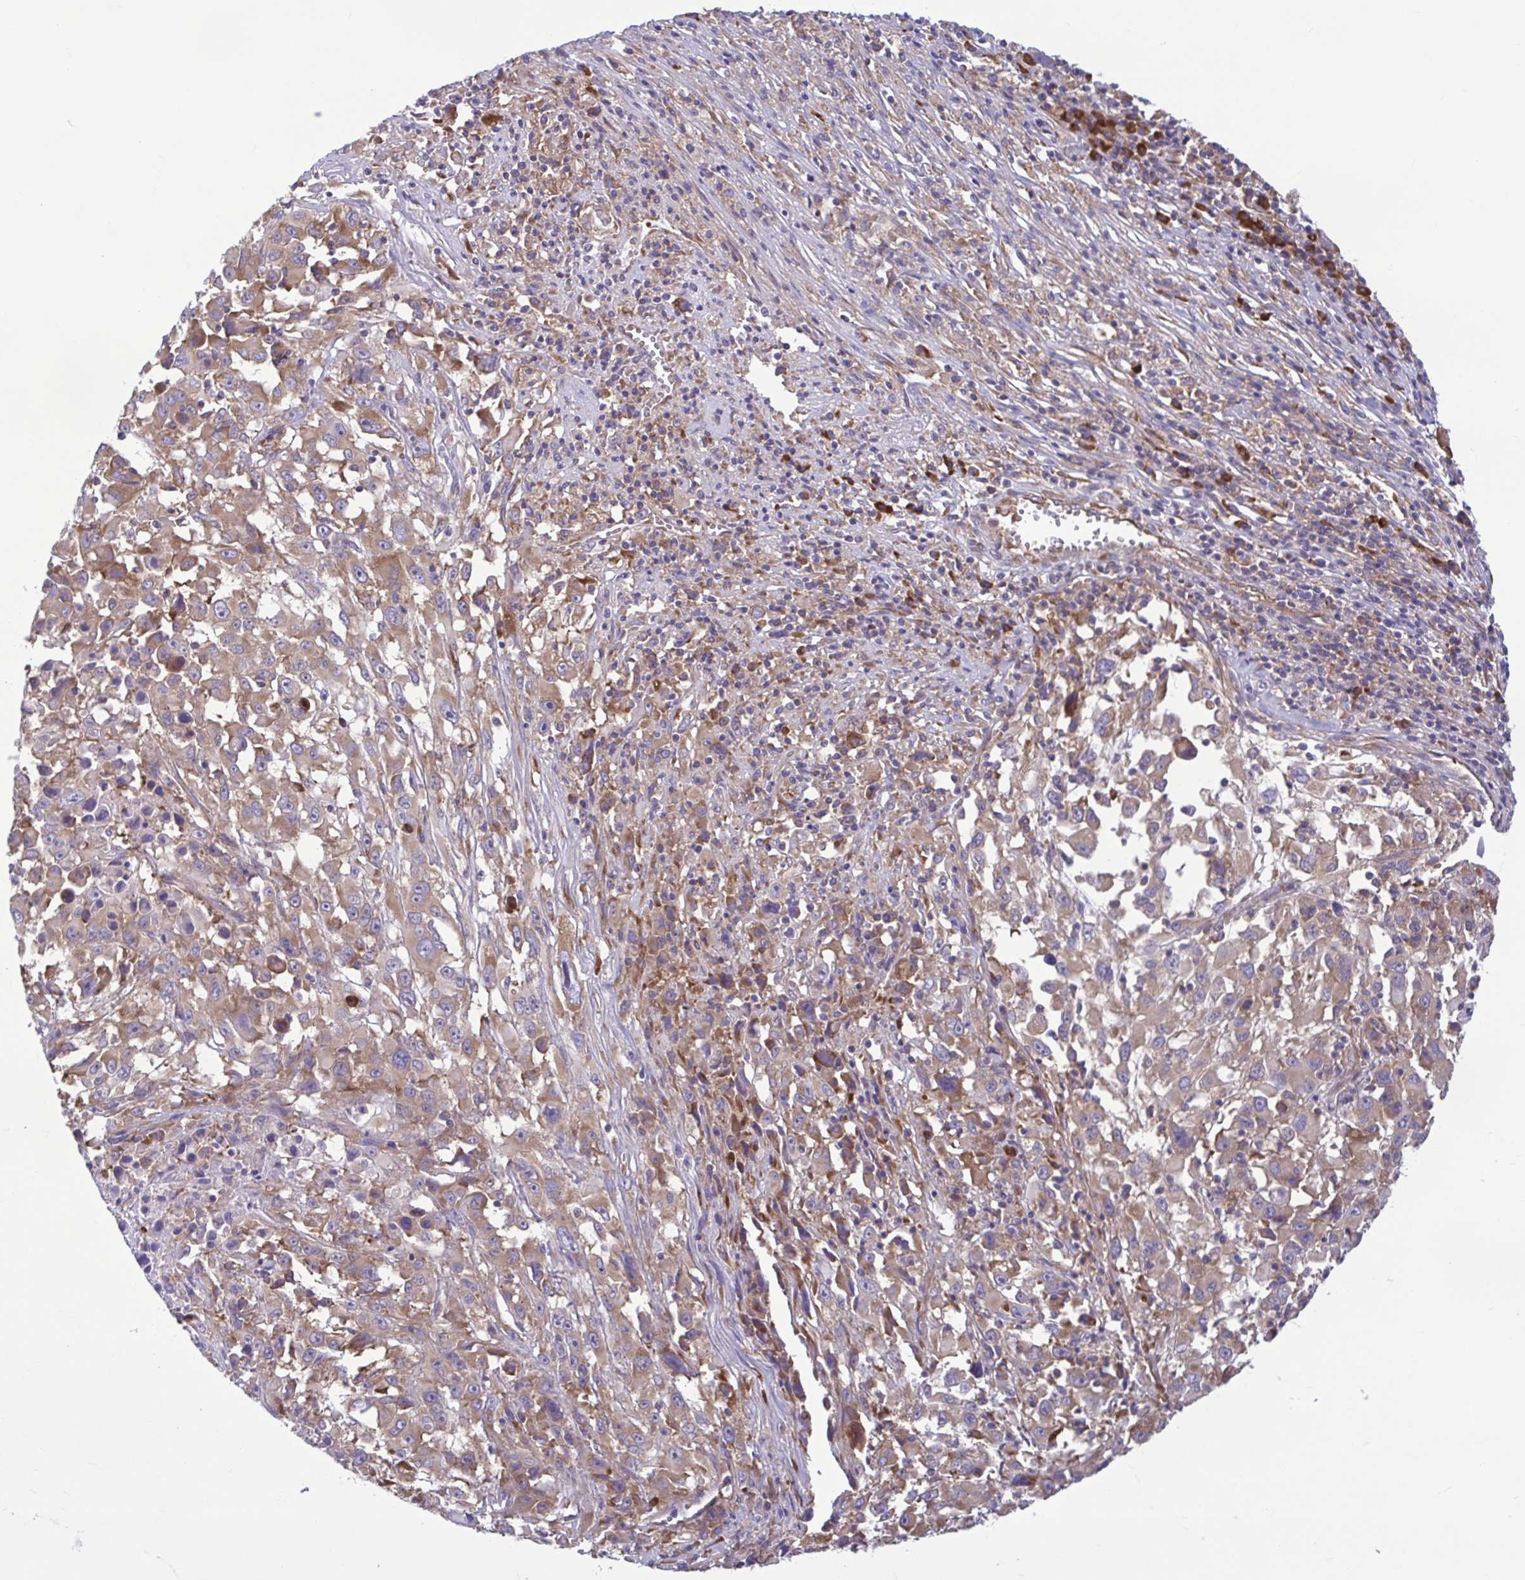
{"staining": {"intensity": "moderate", "quantity": ">75%", "location": "cytoplasmic/membranous"}, "tissue": "melanoma", "cell_type": "Tumor cells", "image_type": "cancer", "snomed": [{"axis": "morphology", "description": "Malignant melanoma, Metastatic site"}, {"axis": "topography", "description": "Soft tissue"}], "caption": "Immunohistochemical staining of malignant melanoma (metastatic site) shows medium levels of moderate cytoplasmic/membranous protein positivity in about >75% of tumor cells. (IHC, brightfield microscopy, high magnification).", "gene": "RPS16", "patient": {"sex": "male", "age": 50}}